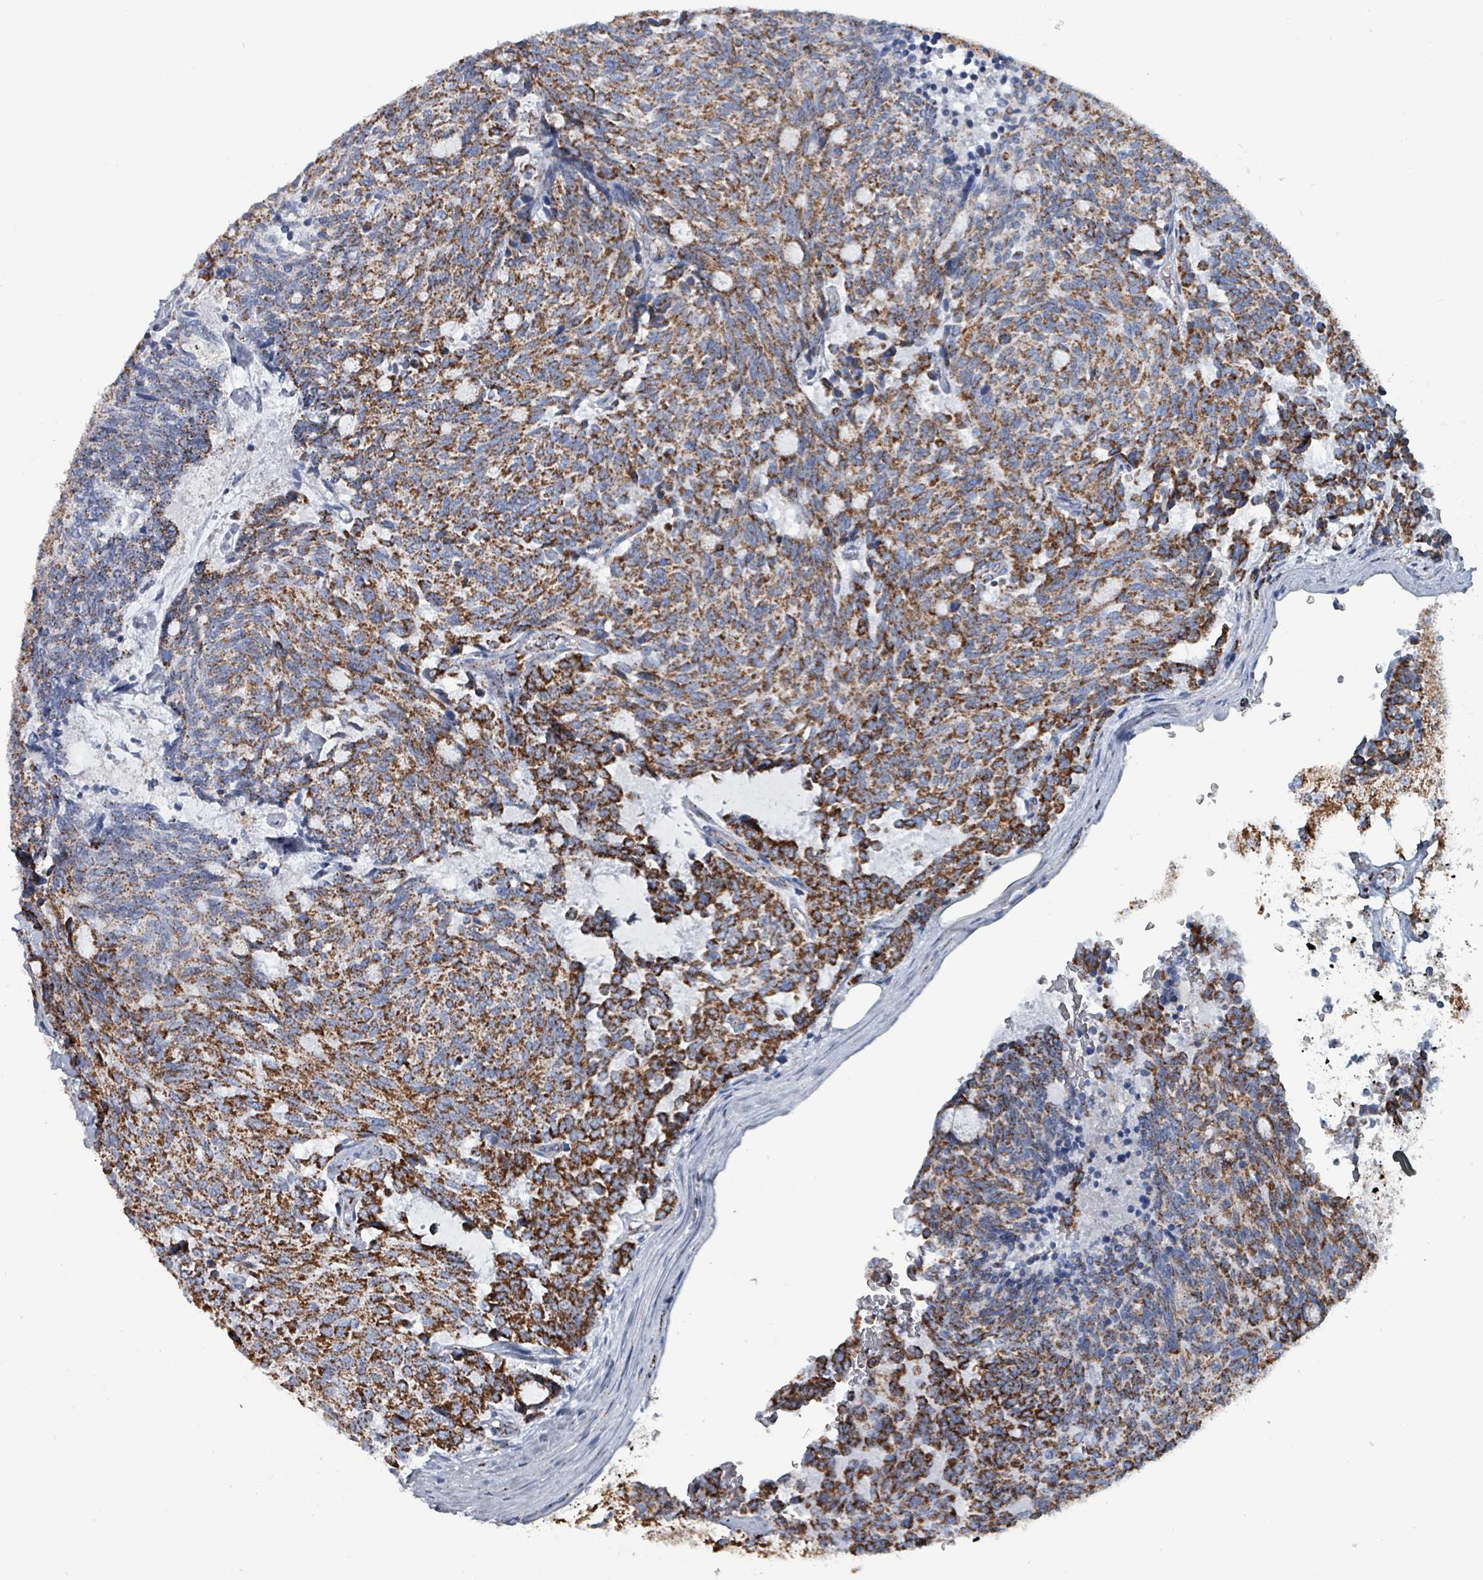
{"staining": {"intensity": "strong", "quantity": ">75%", "location": "cytoplasmic/membranous"}, "tissue": "carcinoid", "cell_type": "Tumor cells", "image_type": "cancer", "snomed": [{"axis": "morphology", "description": "Carcinoid, malignant, NOS"}, {"axis": "topography", "description": "Pancreas"}], "caption": "Human carcinoid (malignant) stained with a protein marker exhibits strong staining in tumor cells.", "gene": "IDH3B", "patient": {"sex": "female", "age": 54}}